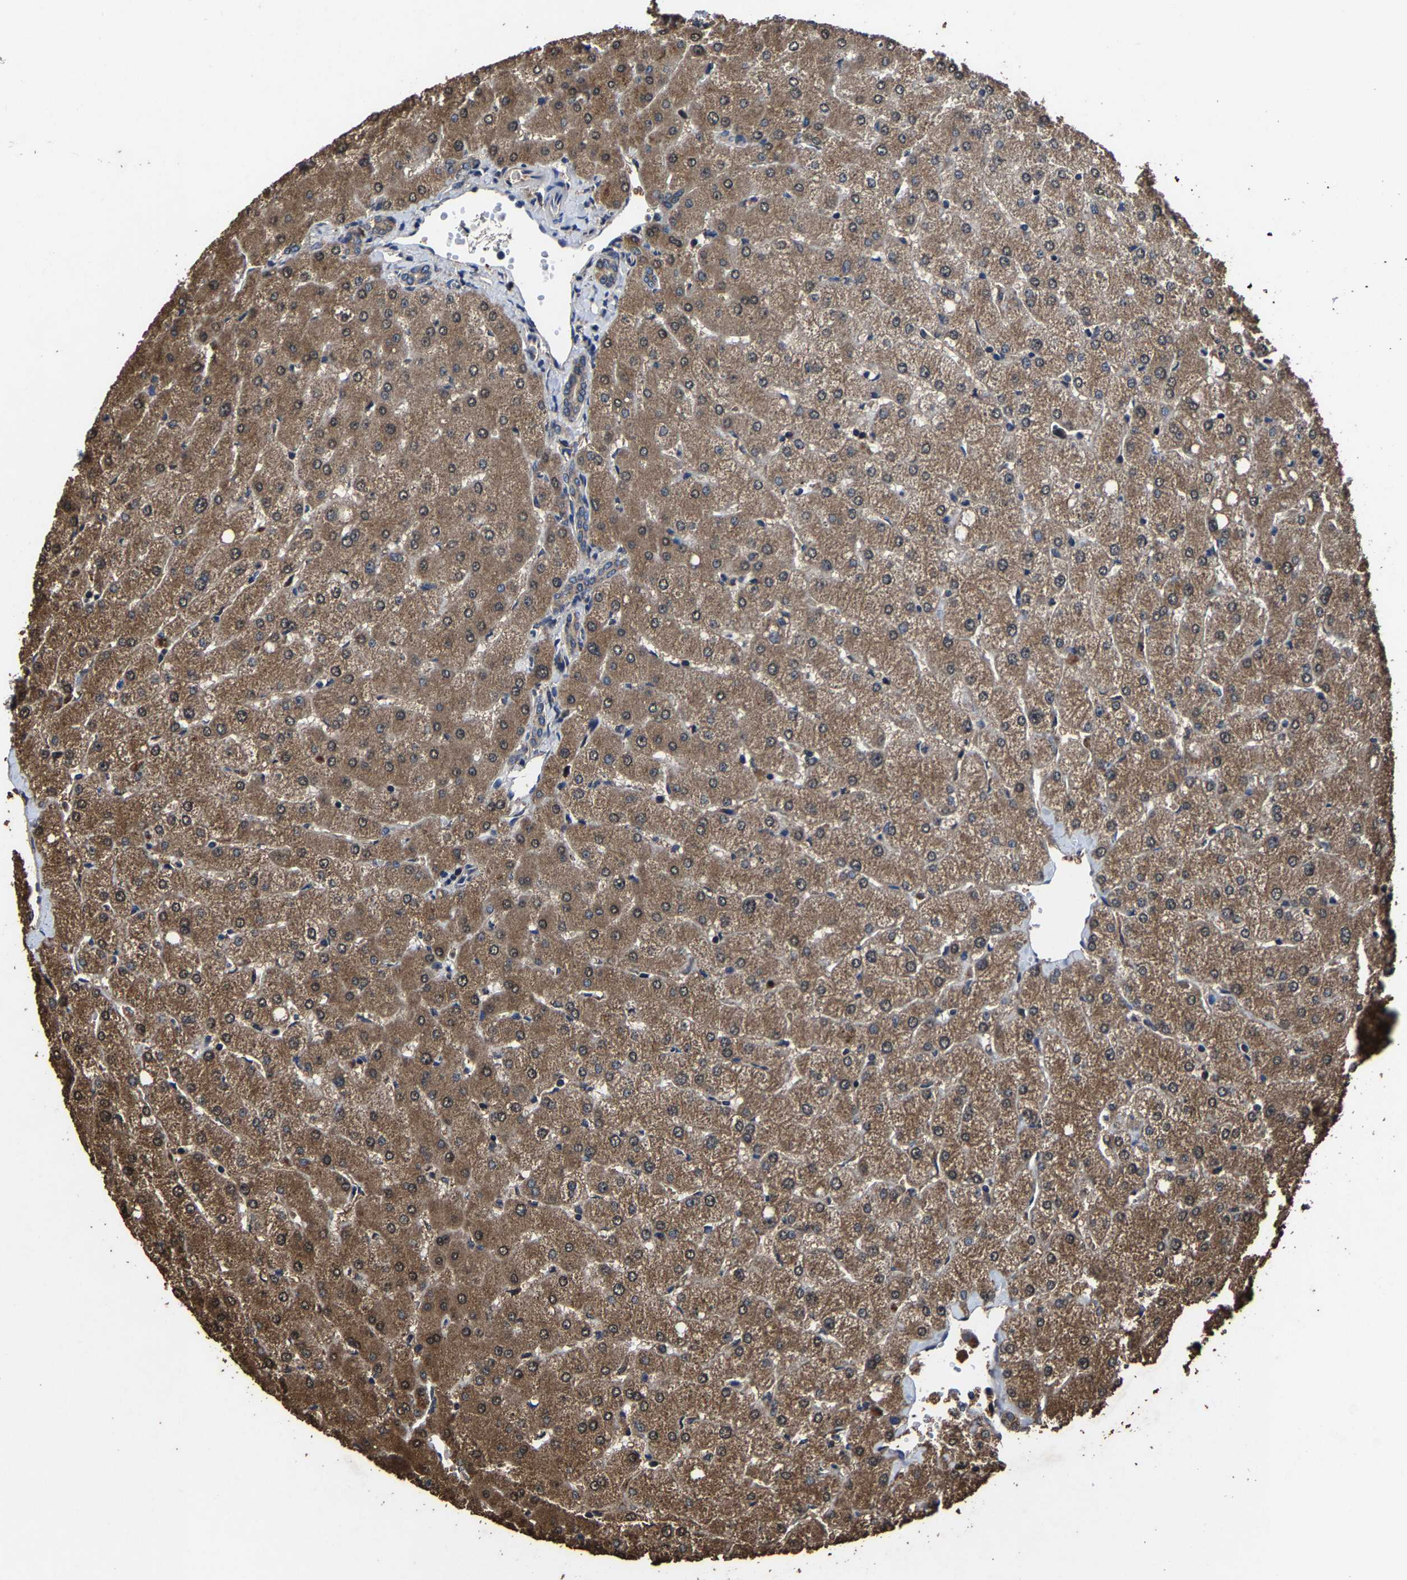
{"staining": {"intensity": "weak", "quantity": ">75%", "location": "cytoplasmic/membranous"}, "tissue": "liver", "cell_type": "Cholangiocytes", "image_type": "normal", "snomed": [{"axis": "morphology", "description": "Normal tissue, NOS"}, {"axis": "topography", "description": "Liver"}], "caption": "This photomicrograph shows IHC staining of benign liver, with low weak cytoplasmic/membranous positivity in about >75% of cholangiocytes.", "gene": "EBAG9", "patient": {"sex": "female", "age": 54}}